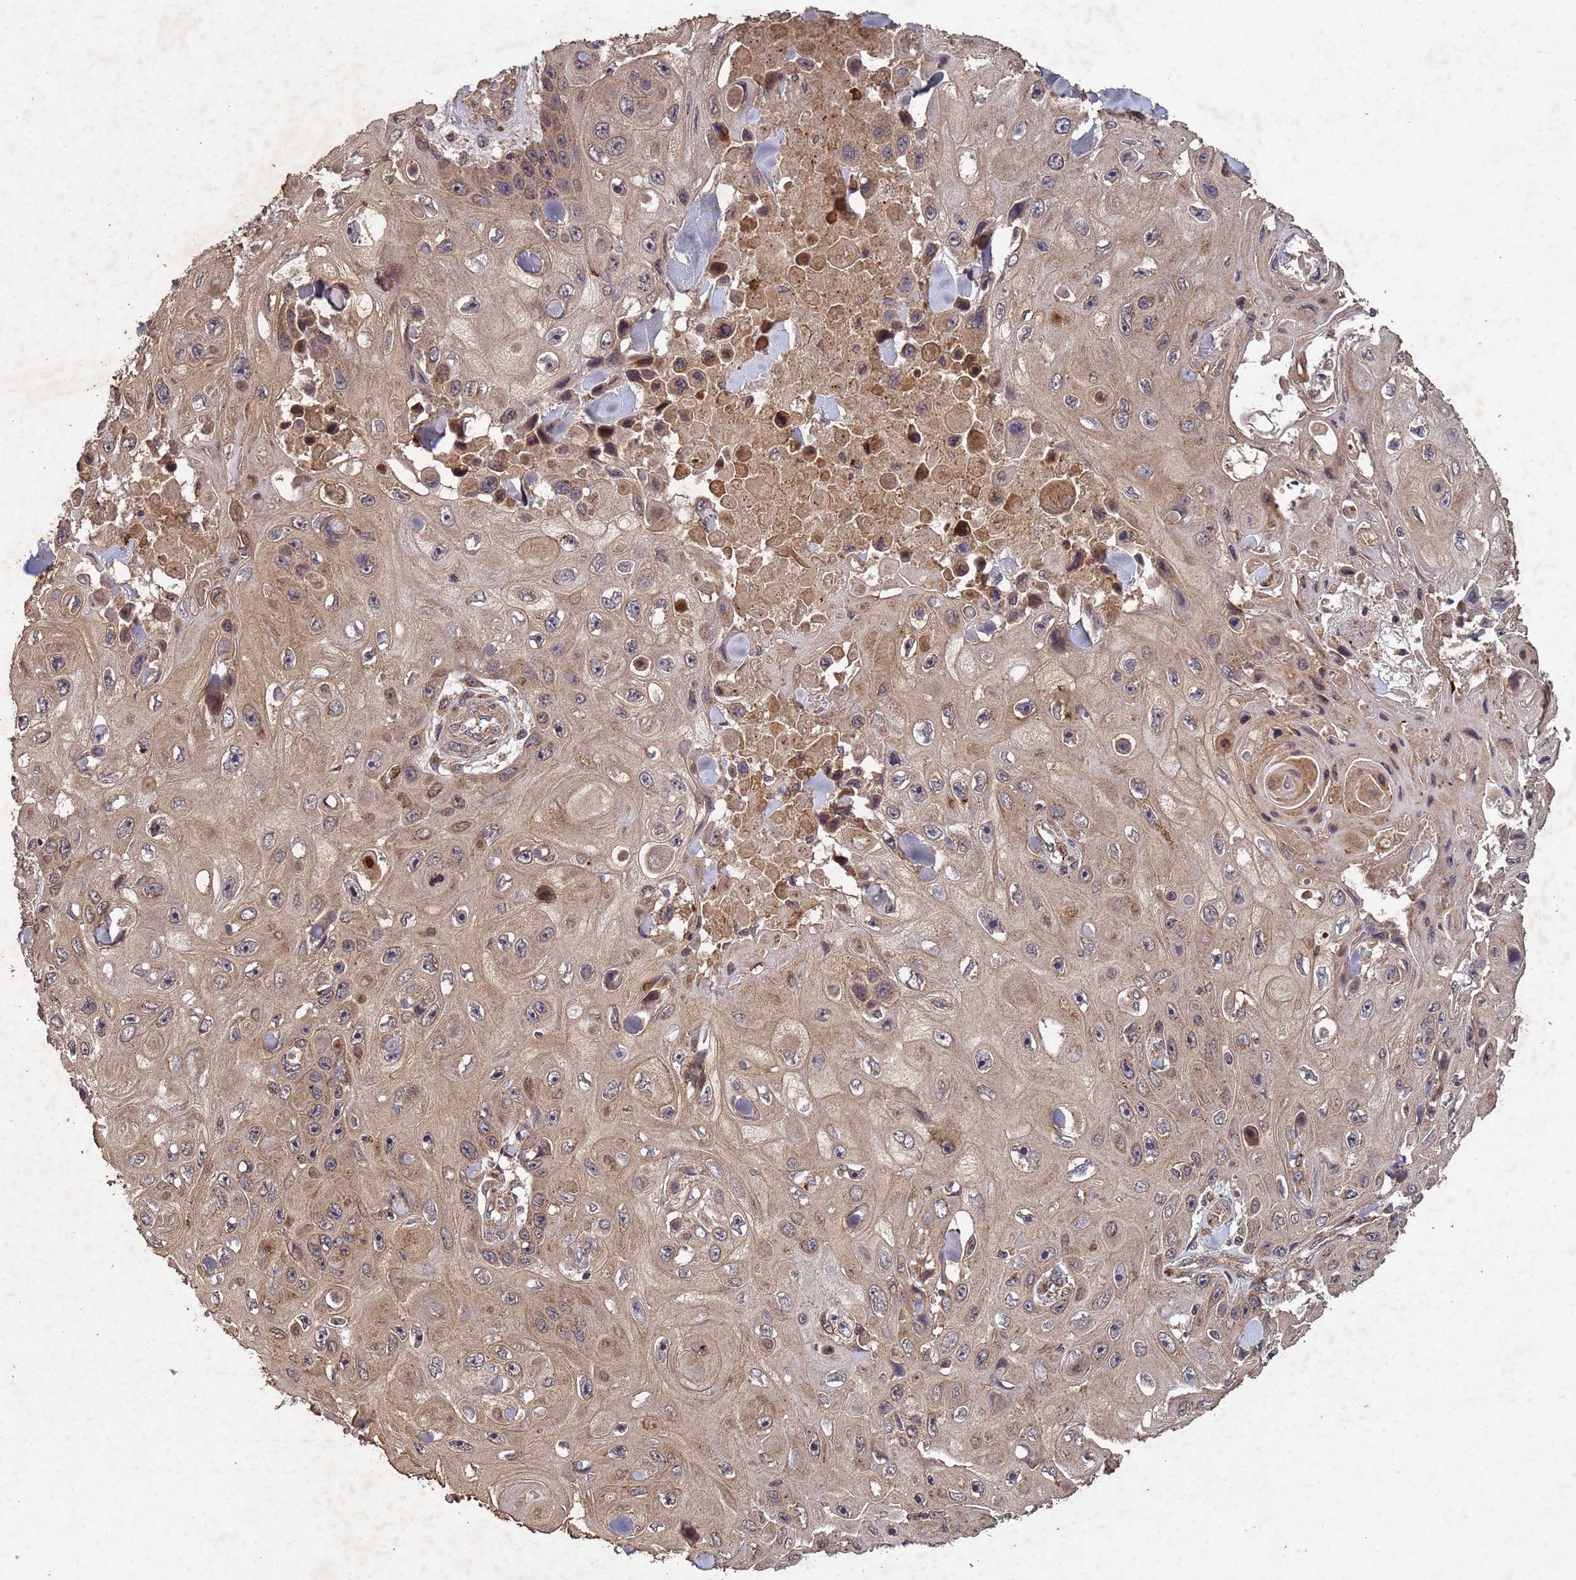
{"staining": {"intensity": "moderate", "quantity": ">75%", "location": "cytoplasmic/membranous"}, "tissue": "skin cancer", "cell_type": "Tumor cells", "image_type": "cancer", "snomed": [{"axis": "morphology", "description": "Squamous cell carcinoma, NOS"}, {"axis": "topography", "description": "Skin"}], "caption": "A brown stain highlights moderate cytoplasmic/membranous positivity of a protein in skin squamous cell carcinoma tumor cells.", "gene": "FASTKD1", "patient": {"sex": "male", "age": 82}}